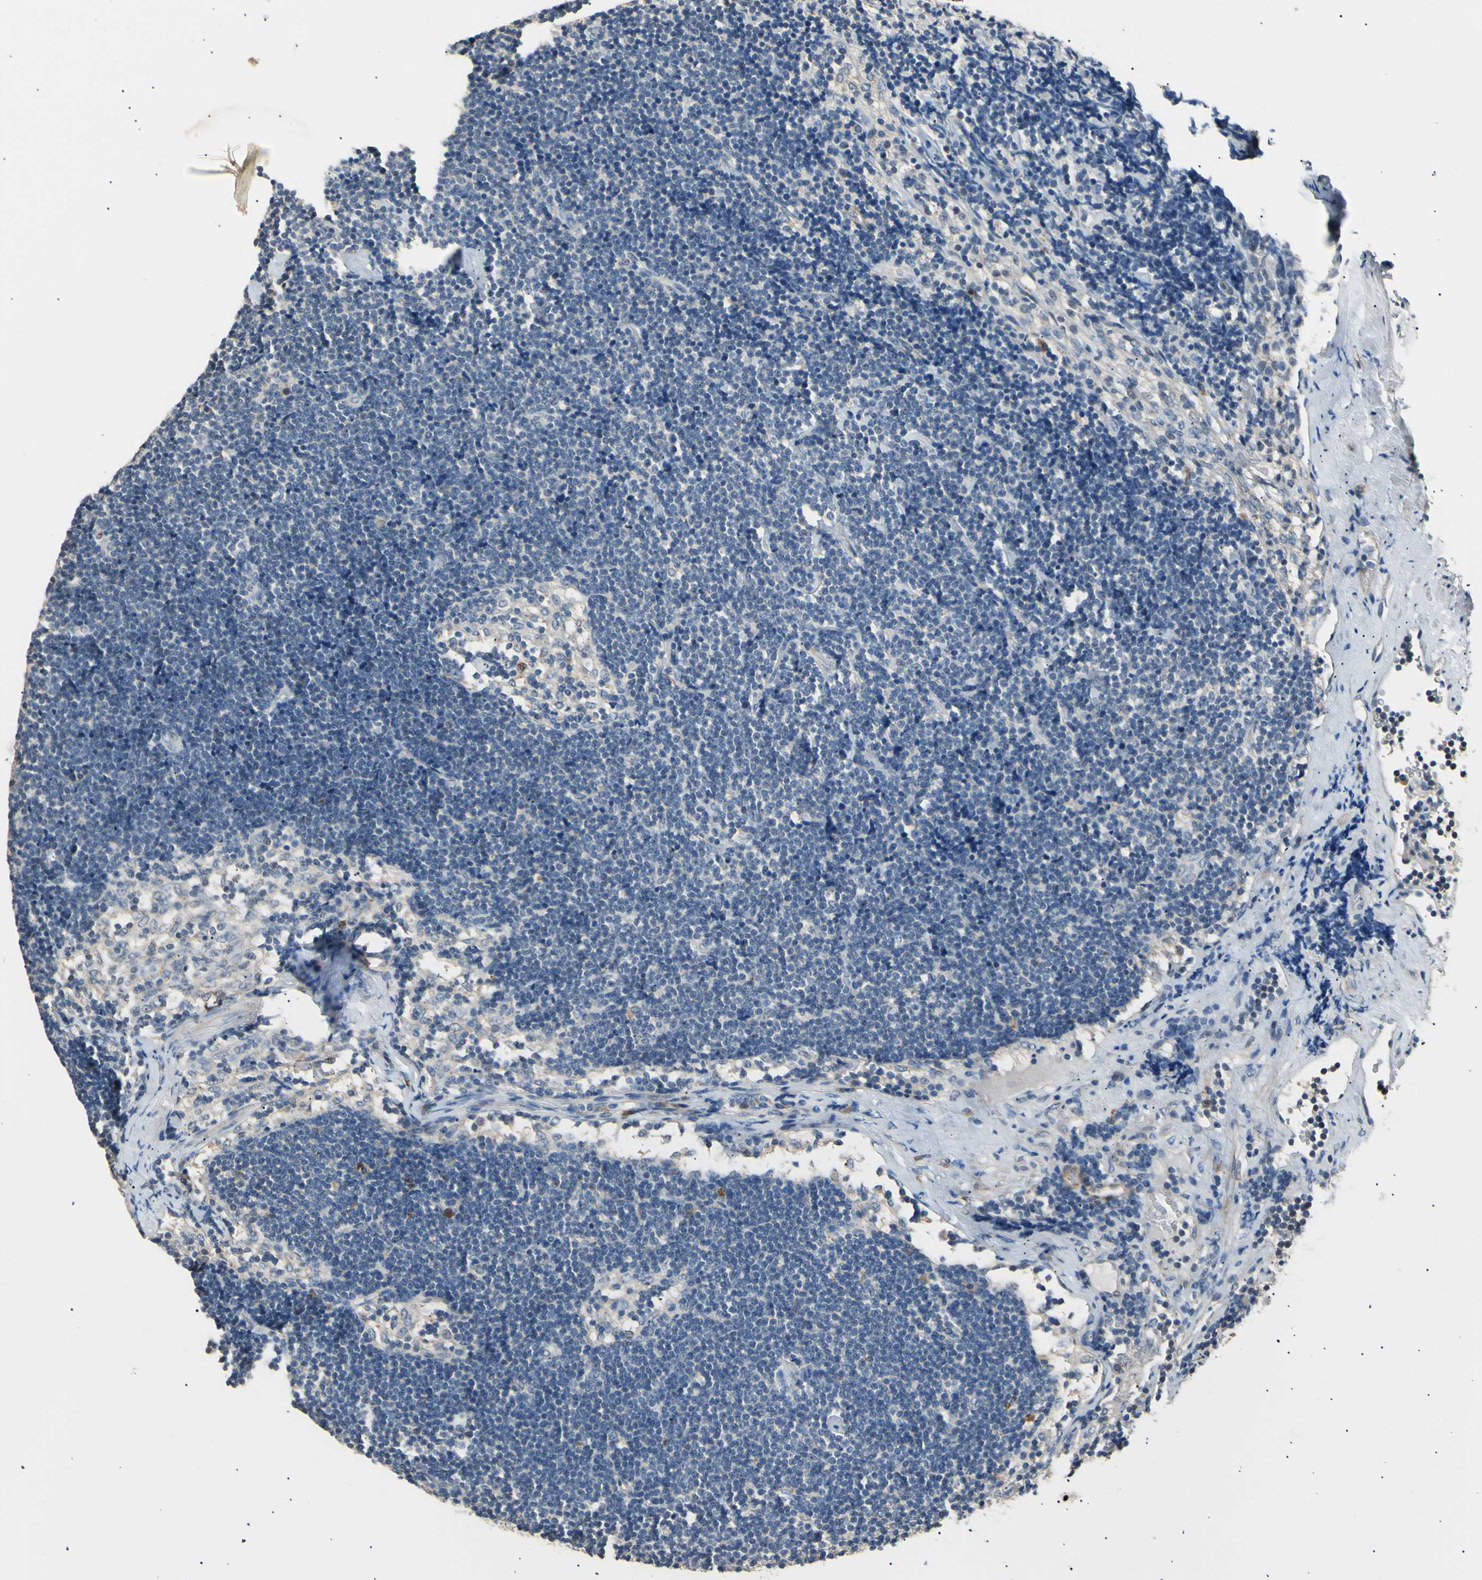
{"staining": {"intensity": "negative", "quantity": "none", "location": "none"}, "tissue": "lymph node", "cell_type": "Germinal center cells", "image_type": "normal", "snomed": [{"axis": "morphology", "description": "Normal tissue, NOS"}, {"axis": "topography", "description": "Lymph node"}], "caption": "IHC photomicrograph of unremarkable lymph node: lymph node stained with DAB (3,3'-diaminobenzidine) displays no significant protein positivity in germinal center cells.", "gene": "LDLR", "patient": {"sex": "male", "age": 63}}